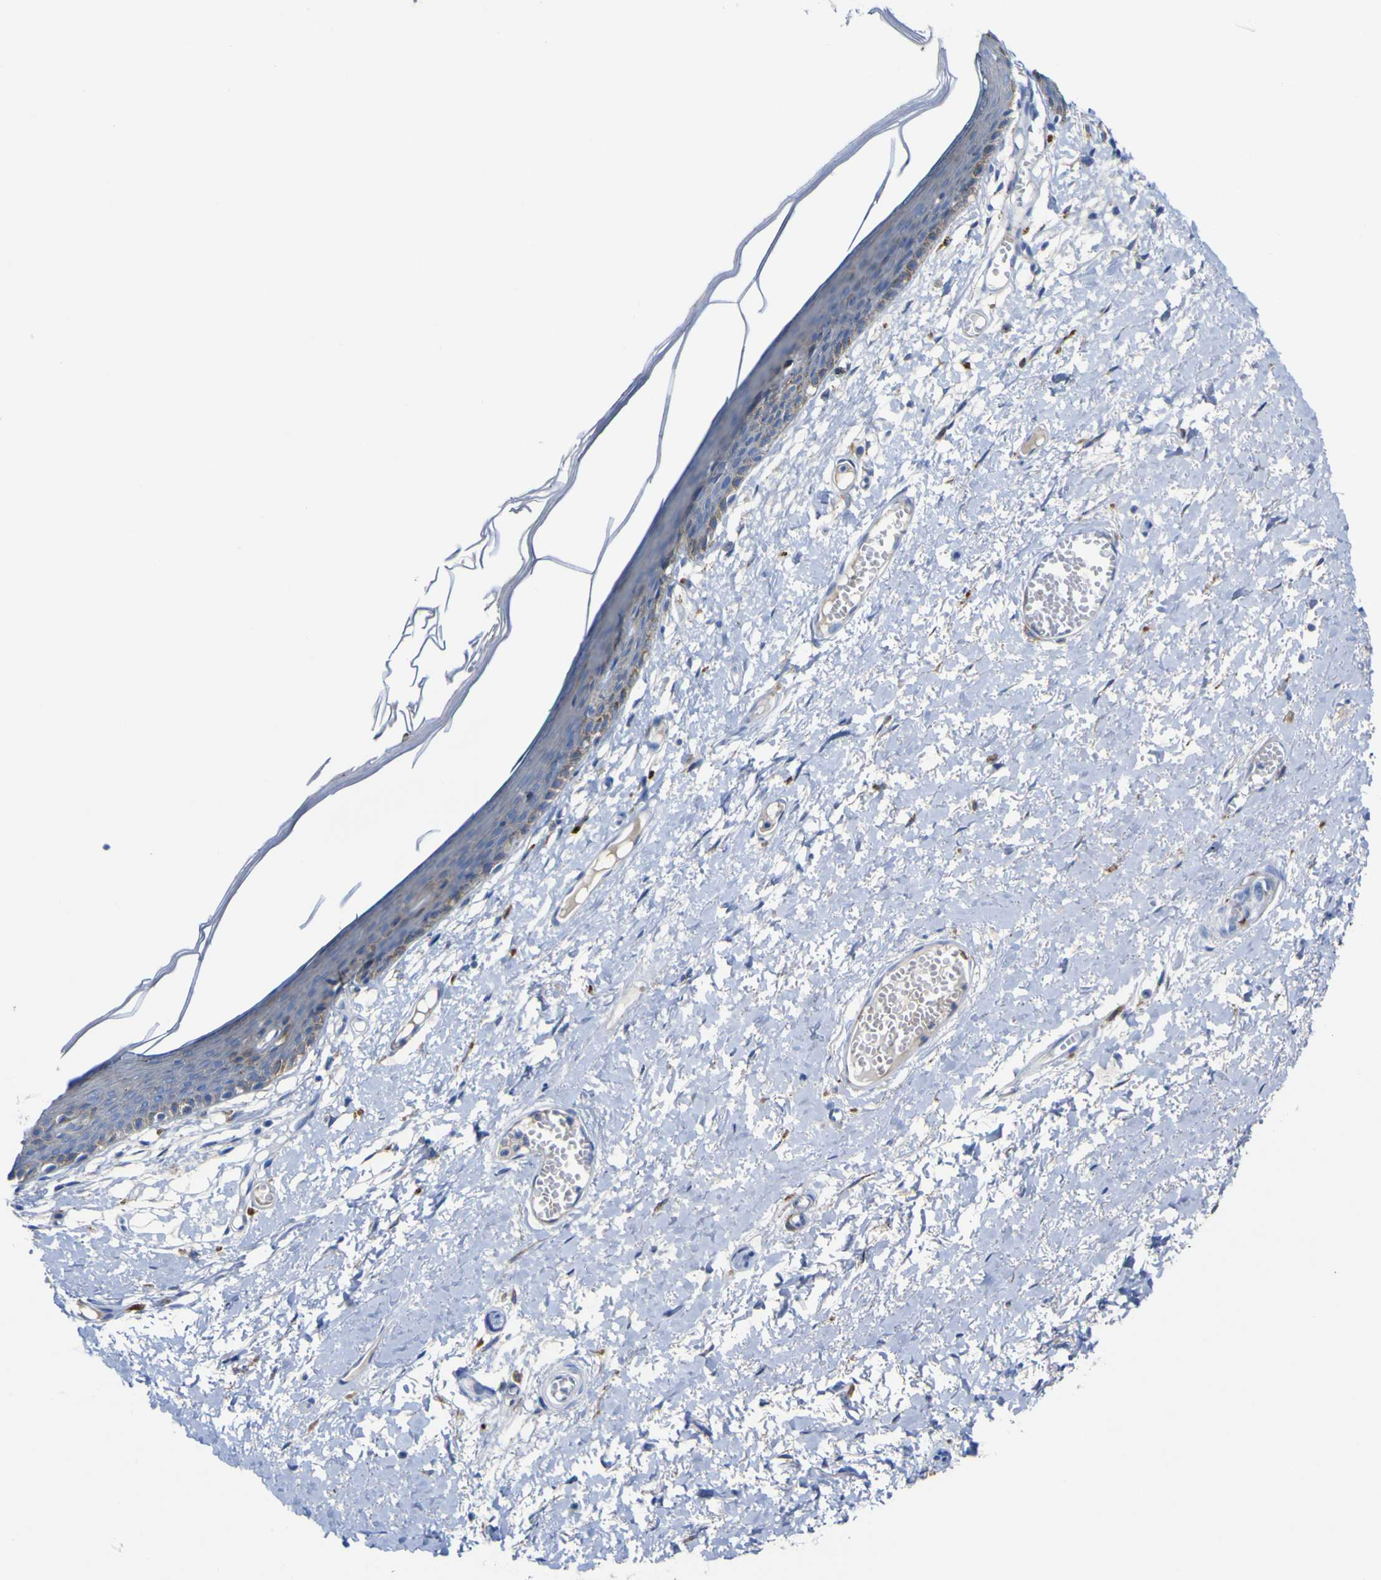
{"staining": {"intensity": "moderate", "quantity": "<25%", "location": "cytoplasmic/membranous"}, "tissue": "skin", "cell_type": "Epidermal cells", "image_type": "normal", "snomed": [{"axis": "morphology", "description": "Normal tissue, NOS"}, {"axis": "topography", "description": "Vulva"}], "caption": "Immunohistochemistry (IHC) (DAB (3,3'-diaminobenzidine)) staining of benign human skin displays moderate cytoplasmic/membranous protein expression in approximately <25% of epidermal cells.", "gene": "PTPRF", "patient": {"sex": "female", "age": 54}}